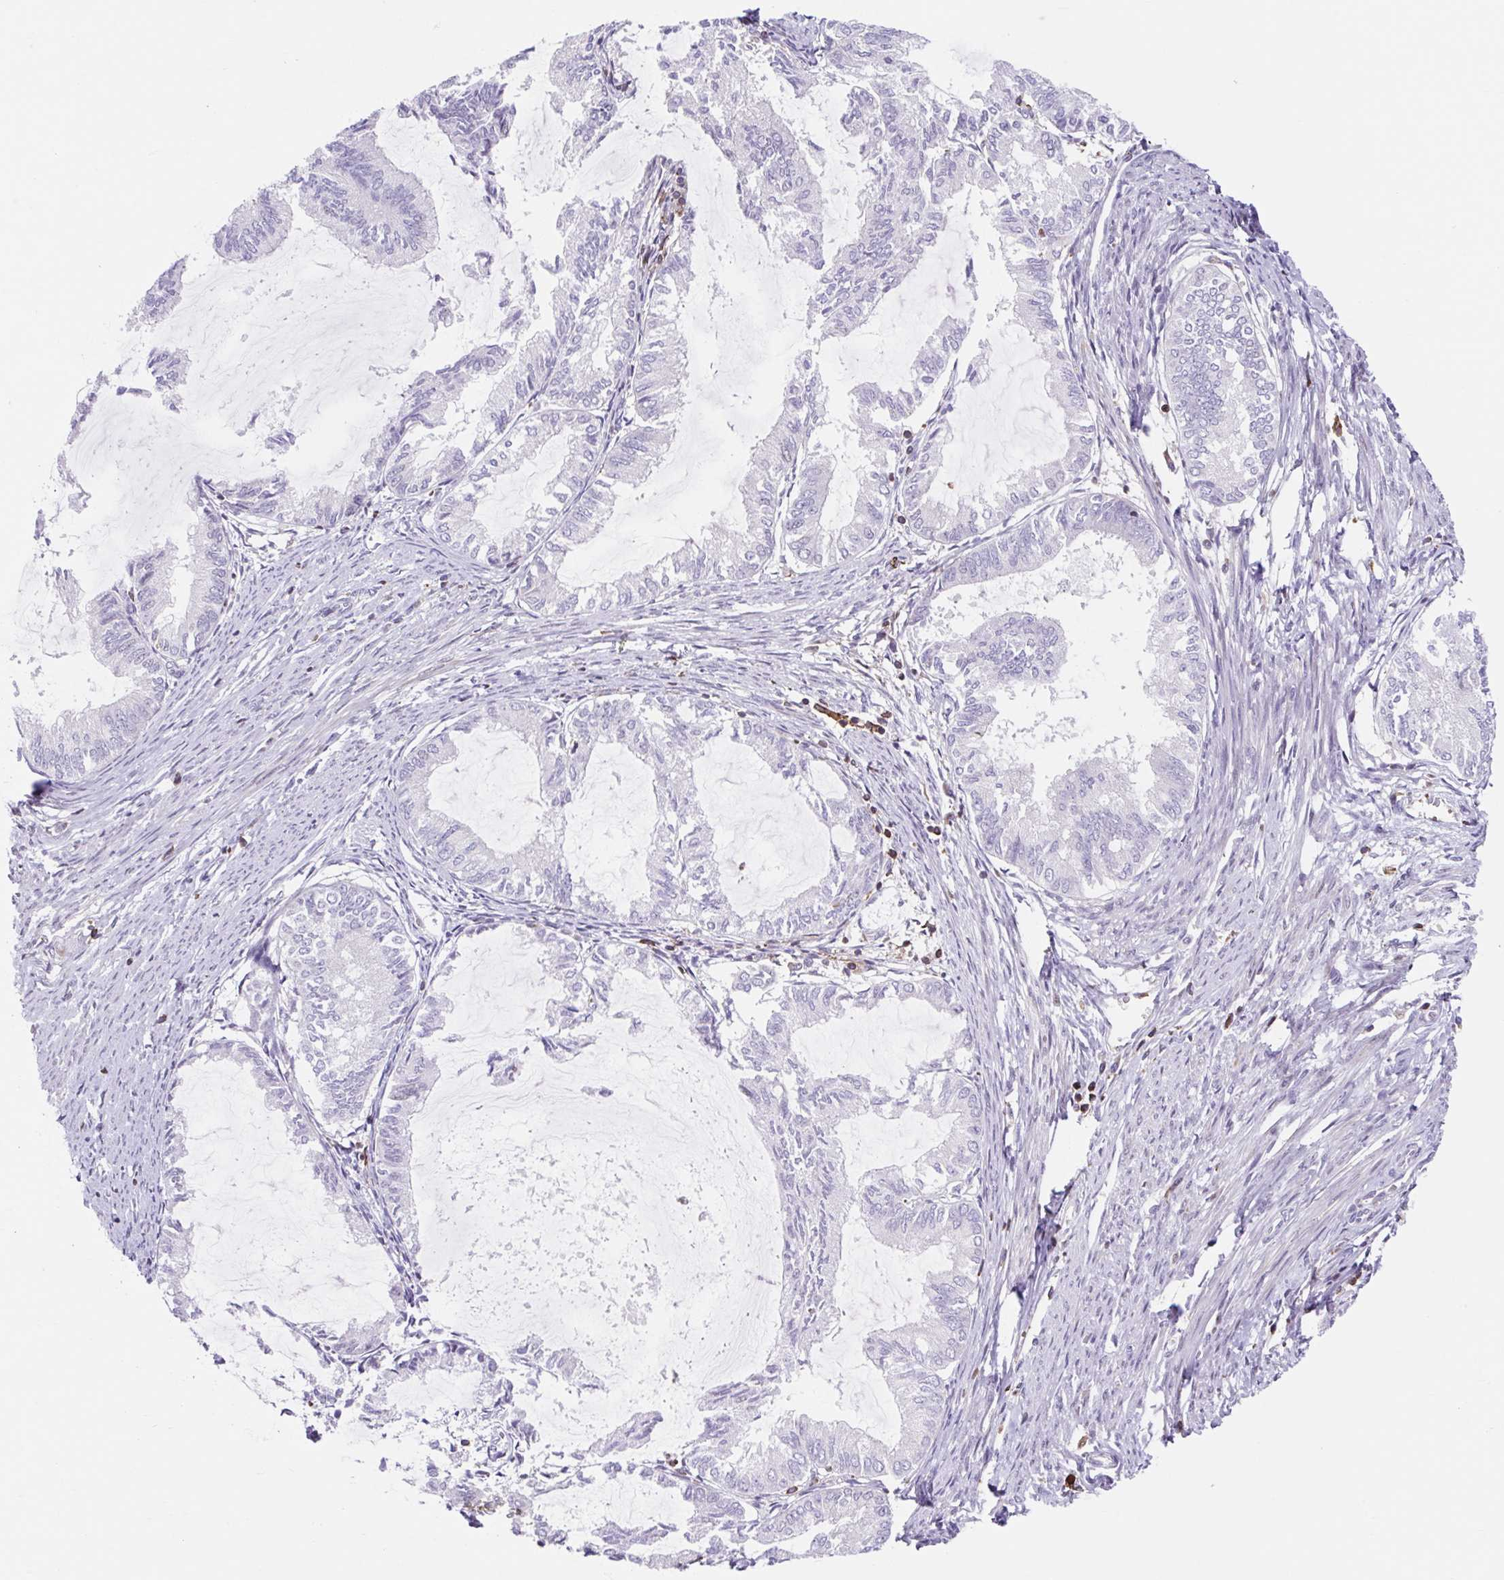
{"staining": {"intensity": "negative", "quantity": "none", "location": "none"}, "tissue": "endometrial cancer", "cell_type": "Tumor cells", "image_type": "cancer", "snomed": [{"axis": "morphology", "description": "Adenocarcinoma, NOS"}, {"axis": "topography", "description": "Endometrium"}], "caption": "The IHC photomicrograph has no significant positivity in tumor cells of endometrial cancer (adenocarcinoma) tissue.", "gene": "TPRG1", "patient": {"sex": "female", "age": 86}}